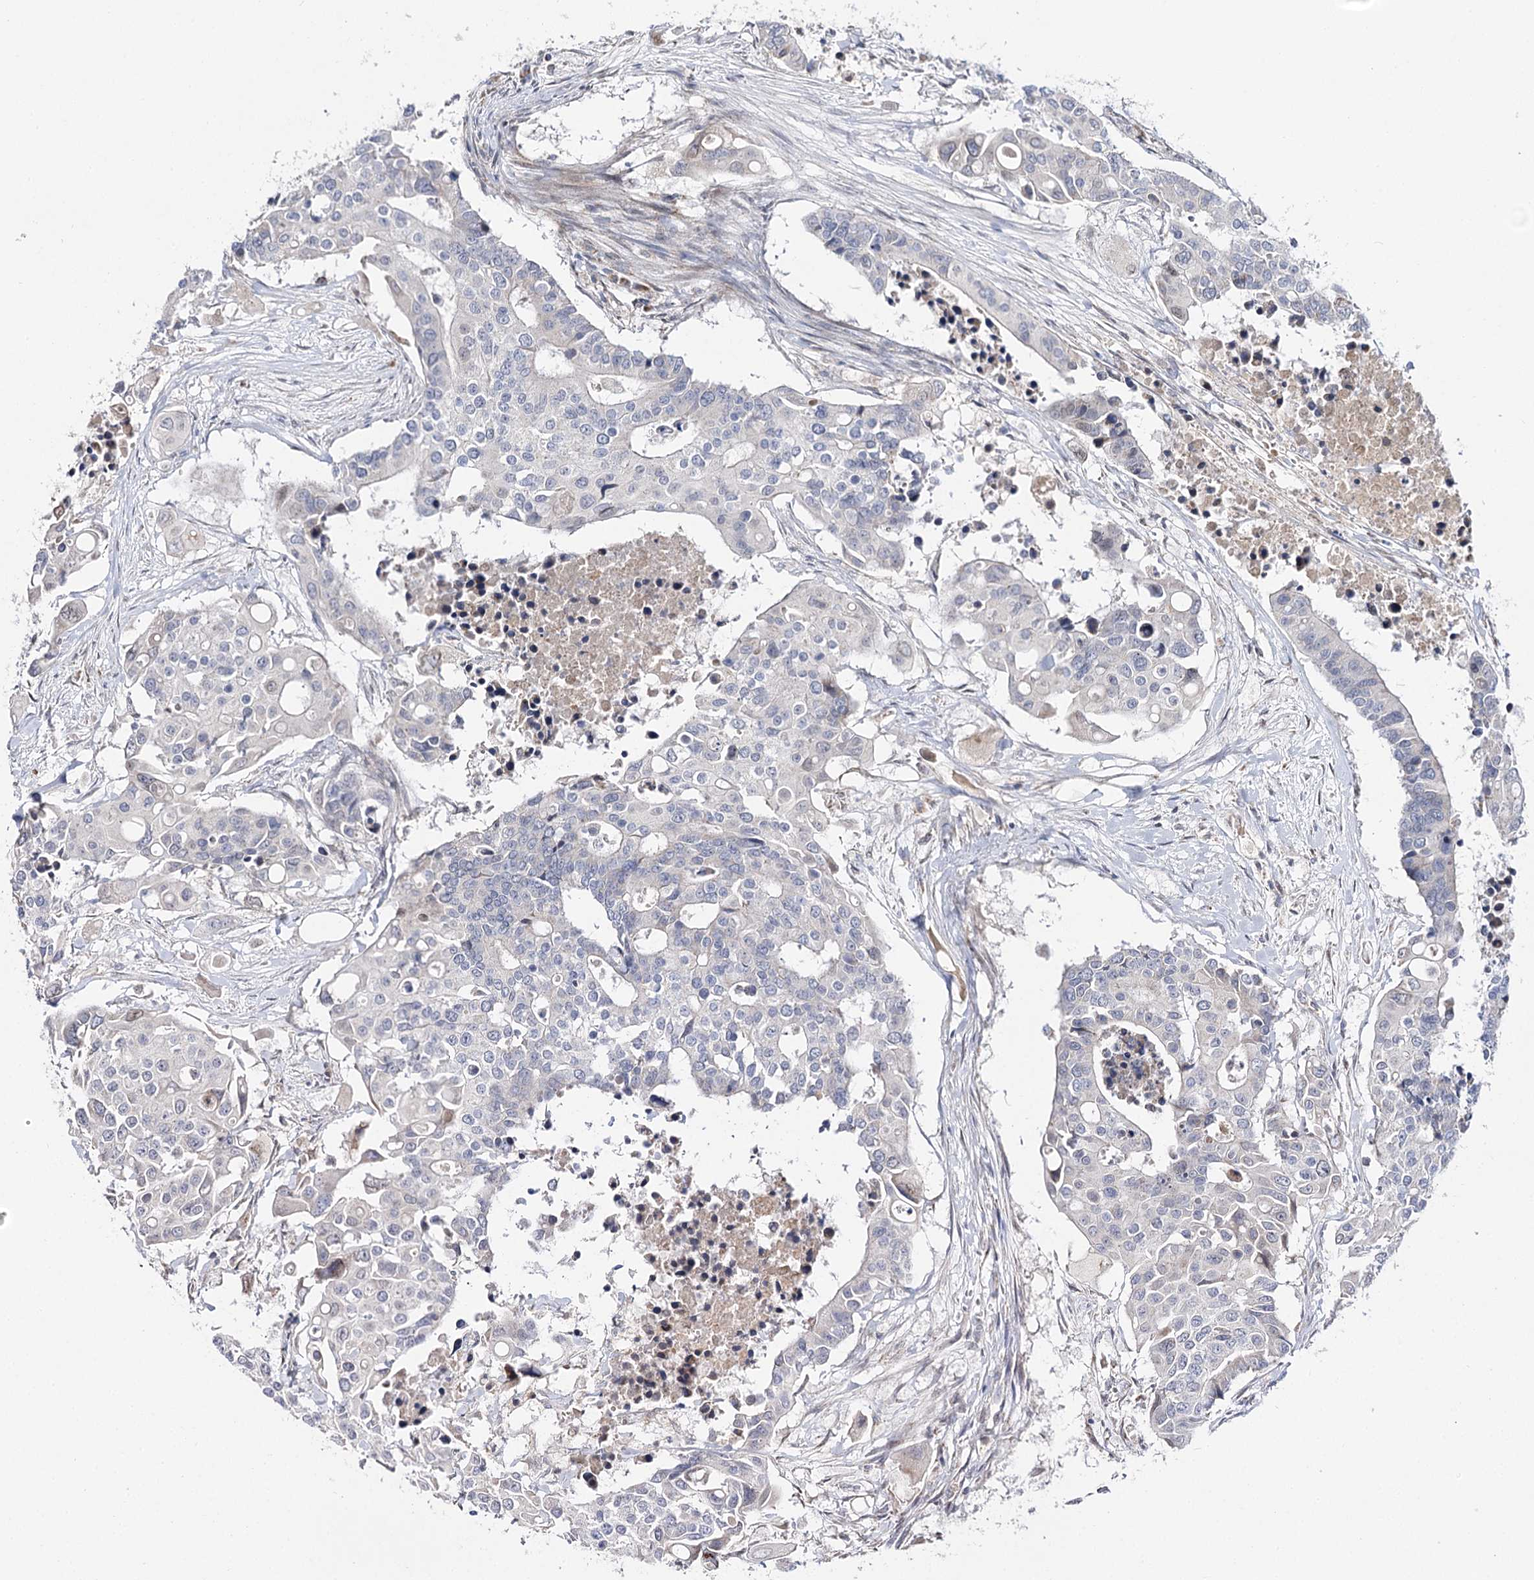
{"staining": {"intensity": "negative", "quantity": "none", "location": "none"}, "tissue": "colorectal cancer", "cell_type": "Tumor cells", "image_type": "cancer", "snomed": [{"axis": "morphology", "description": "Adenocarcinoma, NOS"}, {"axis": "topography", "description": "Colon"}], "caption": "Adenocarcinoma (colorectal) was stained to show a protein in brown. There is no significant expression in tumor cells. (Immunohistochemistry (ihc), brightfield microscopy, high magnification).", "gene": "C11orf80", "patient": {"sex": "male", "age": 77}}